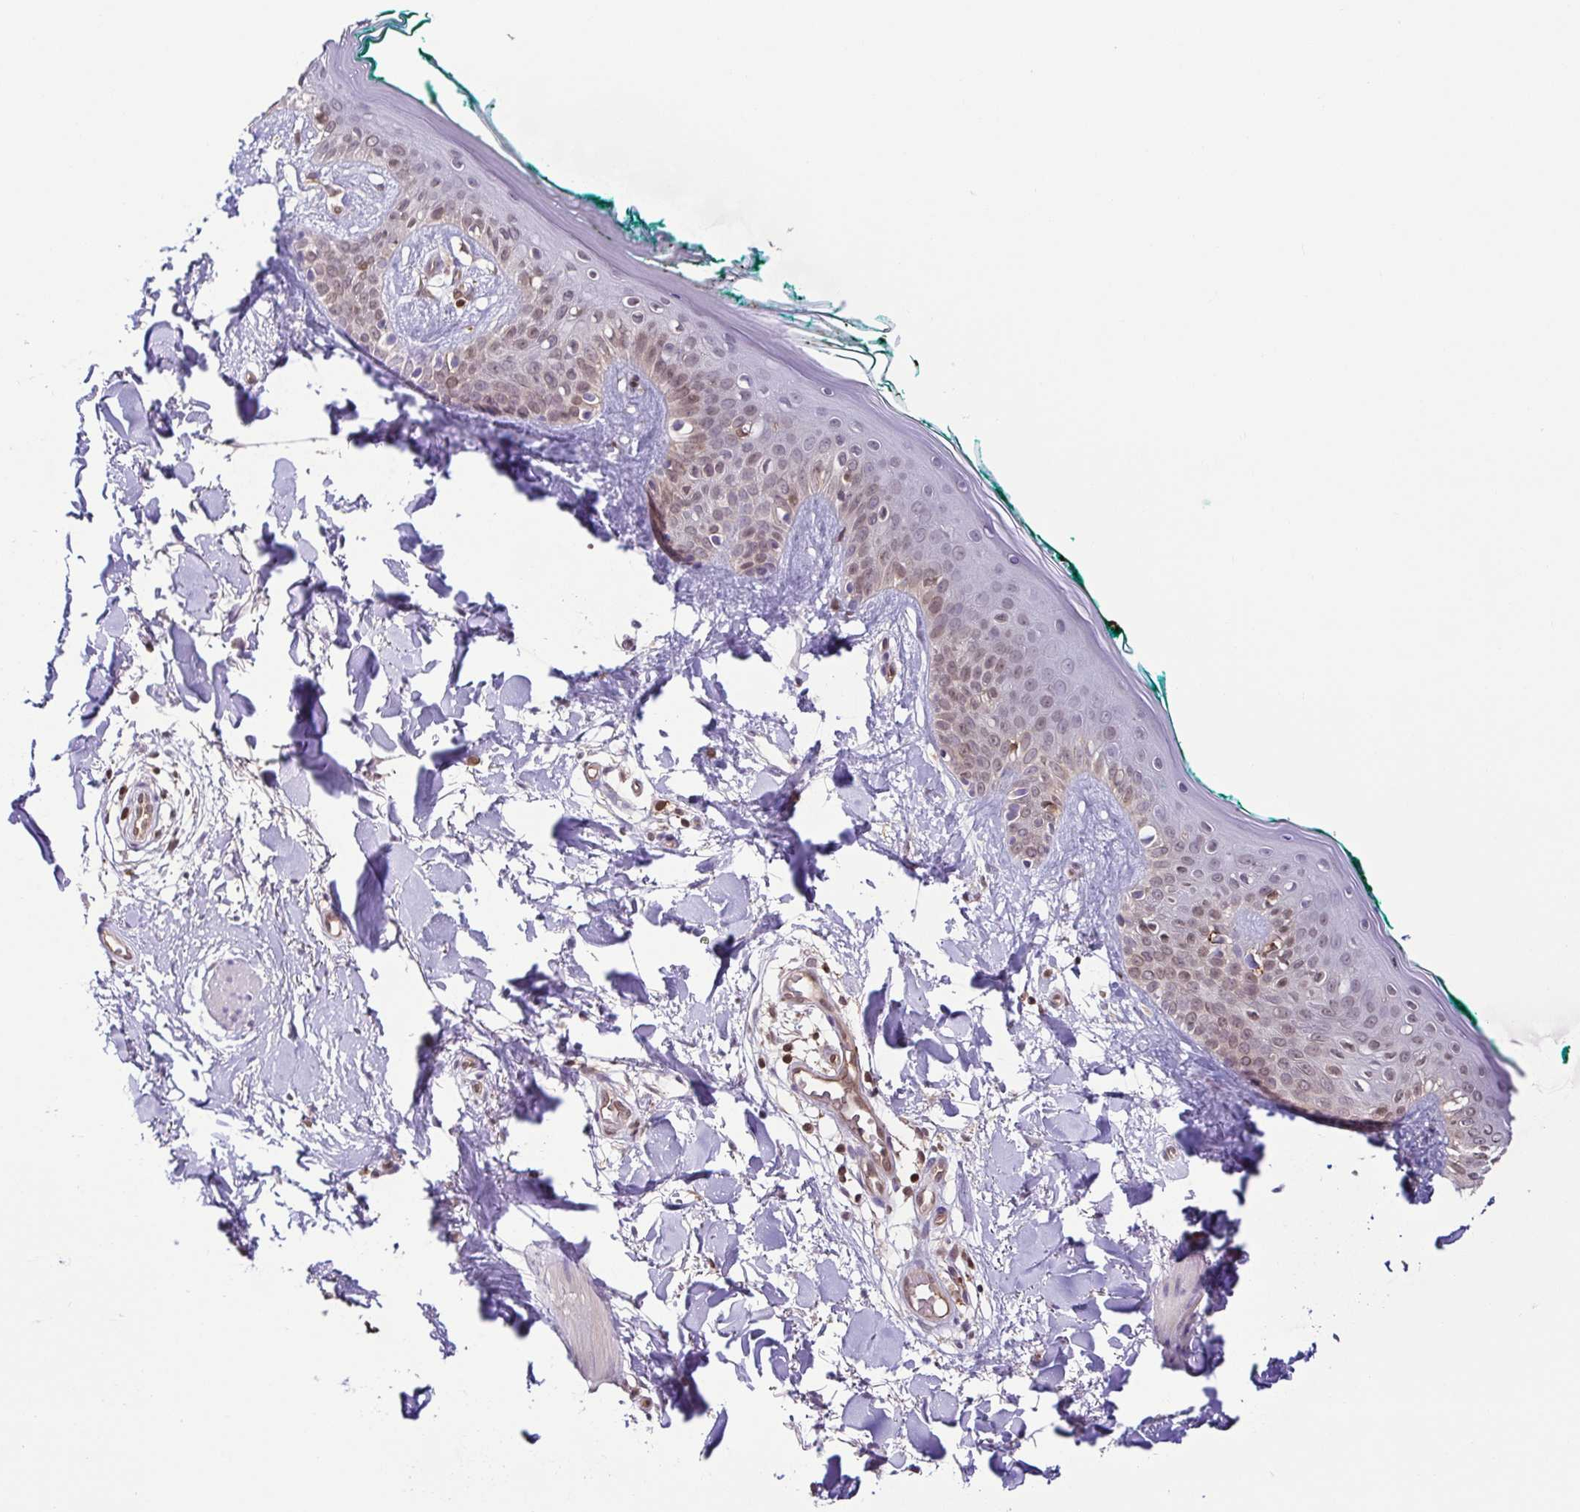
{"staining": {"intensity": "negative", "quantity": "none", "location": "none"}, "tissue": "skin", "cell_type": "Fibroblasts", "image_type": "normal", "snomed": [{"axis": "morphology", "description": "Normal tissue, NOS"}, {"axis": "topography", "description": "Skin"}], "caption": "An image of skin stained for a protein reveals no brown staining in fibroblasts.", "gene": "PSMB9", "patient": {"sex": "female", "age": 34}}